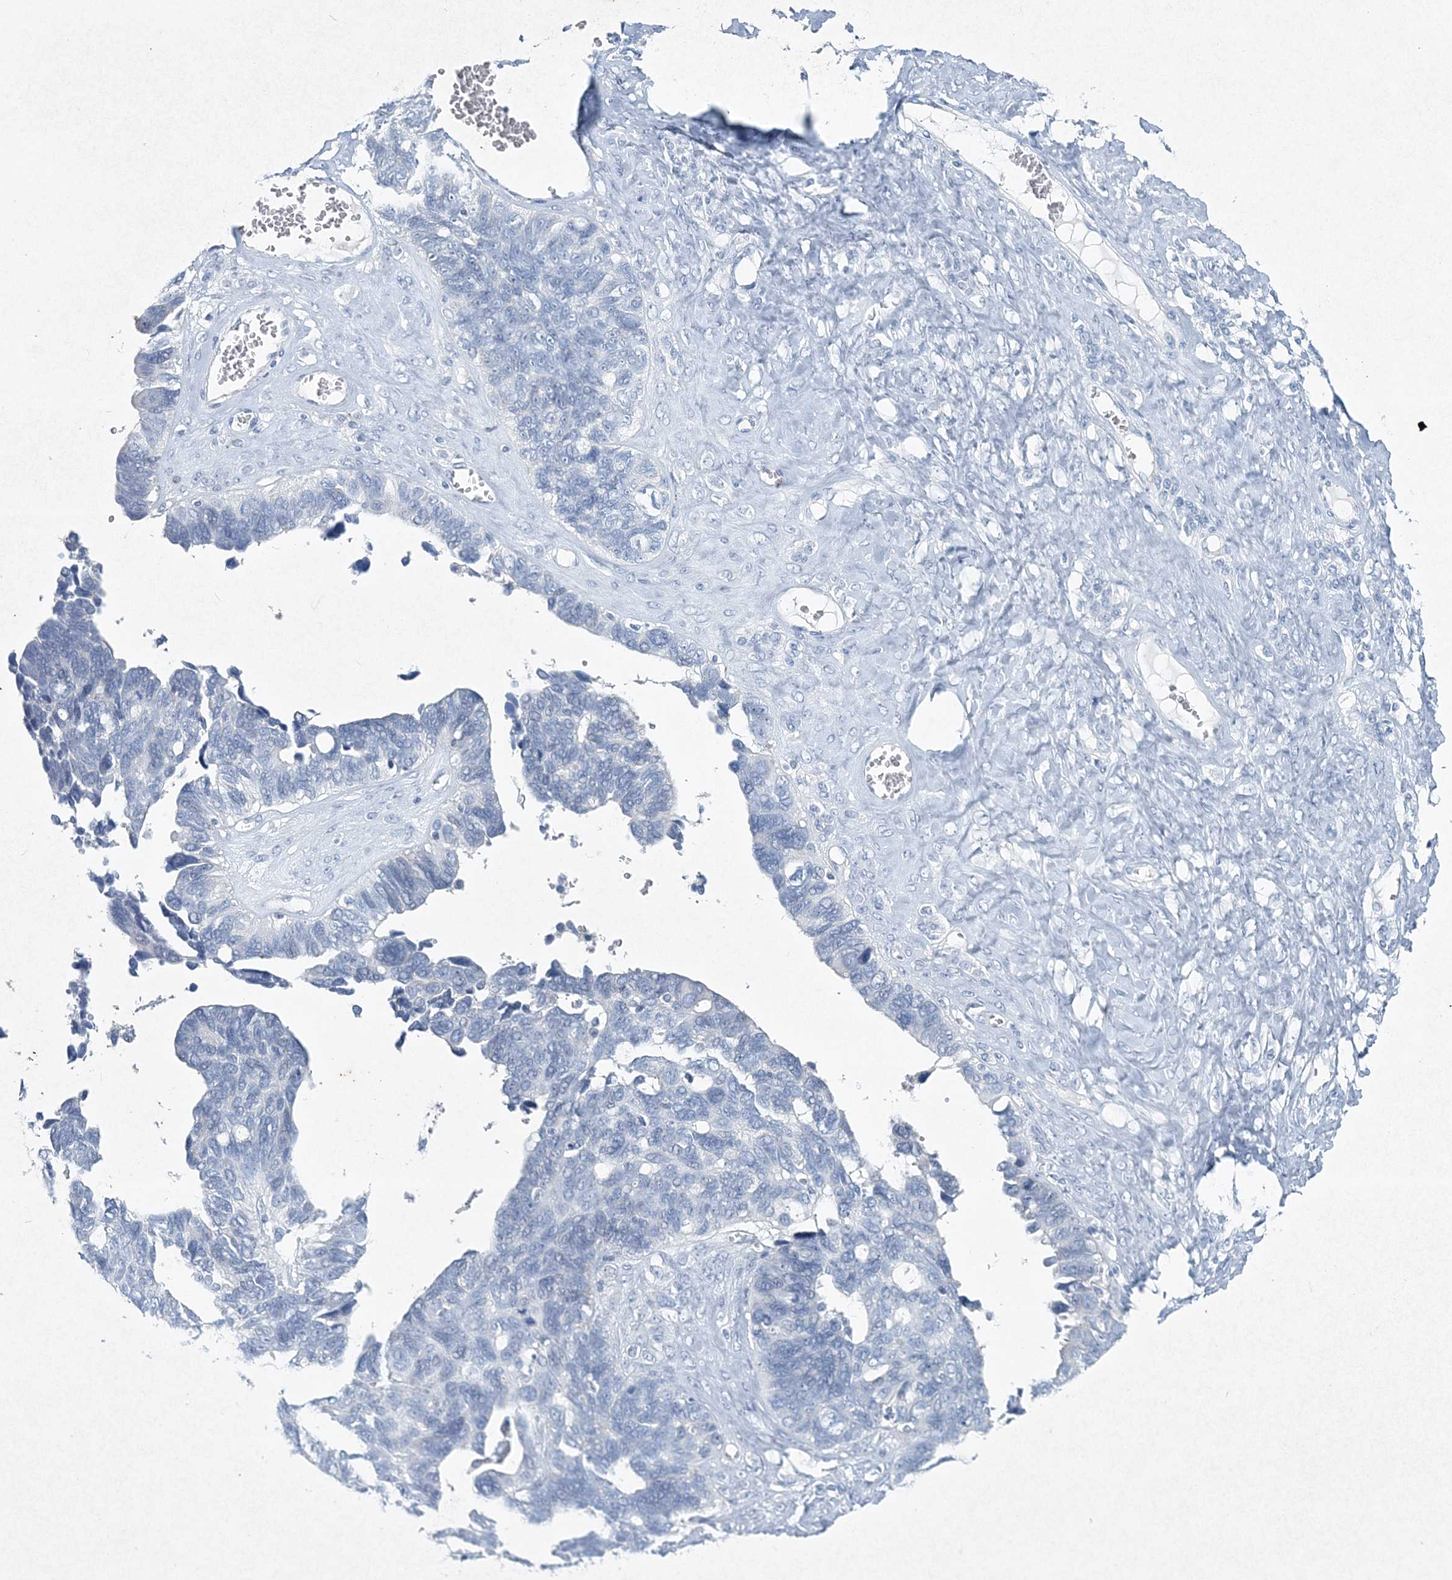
{"staining": {"intensity": "negative", "quantity": "none", "location": "none"}, "tissue": "ovarian cancer", "cell_type": "Tumor cells", "image_type": "cancer", "snomed": [{"axis": "morphology", "description": "Cystadenocarcinoma, serous, NOS"}, {"axis": "topography", "description": "Ovary"}], "caption": "The immunohistochemistry image has no significant expression in tumor cells of ovarian cancer (serous cystadenocarcinoma) tissue. Brightfield microscopy of immunohistochemistry (IHC) stained with DAB (3,3'-diaminobenzidine) (brown) and hematoxylin (blue), captured at high magnification.", "gene": "GCKR", "patient": {"sex": "female", "age": 79}}